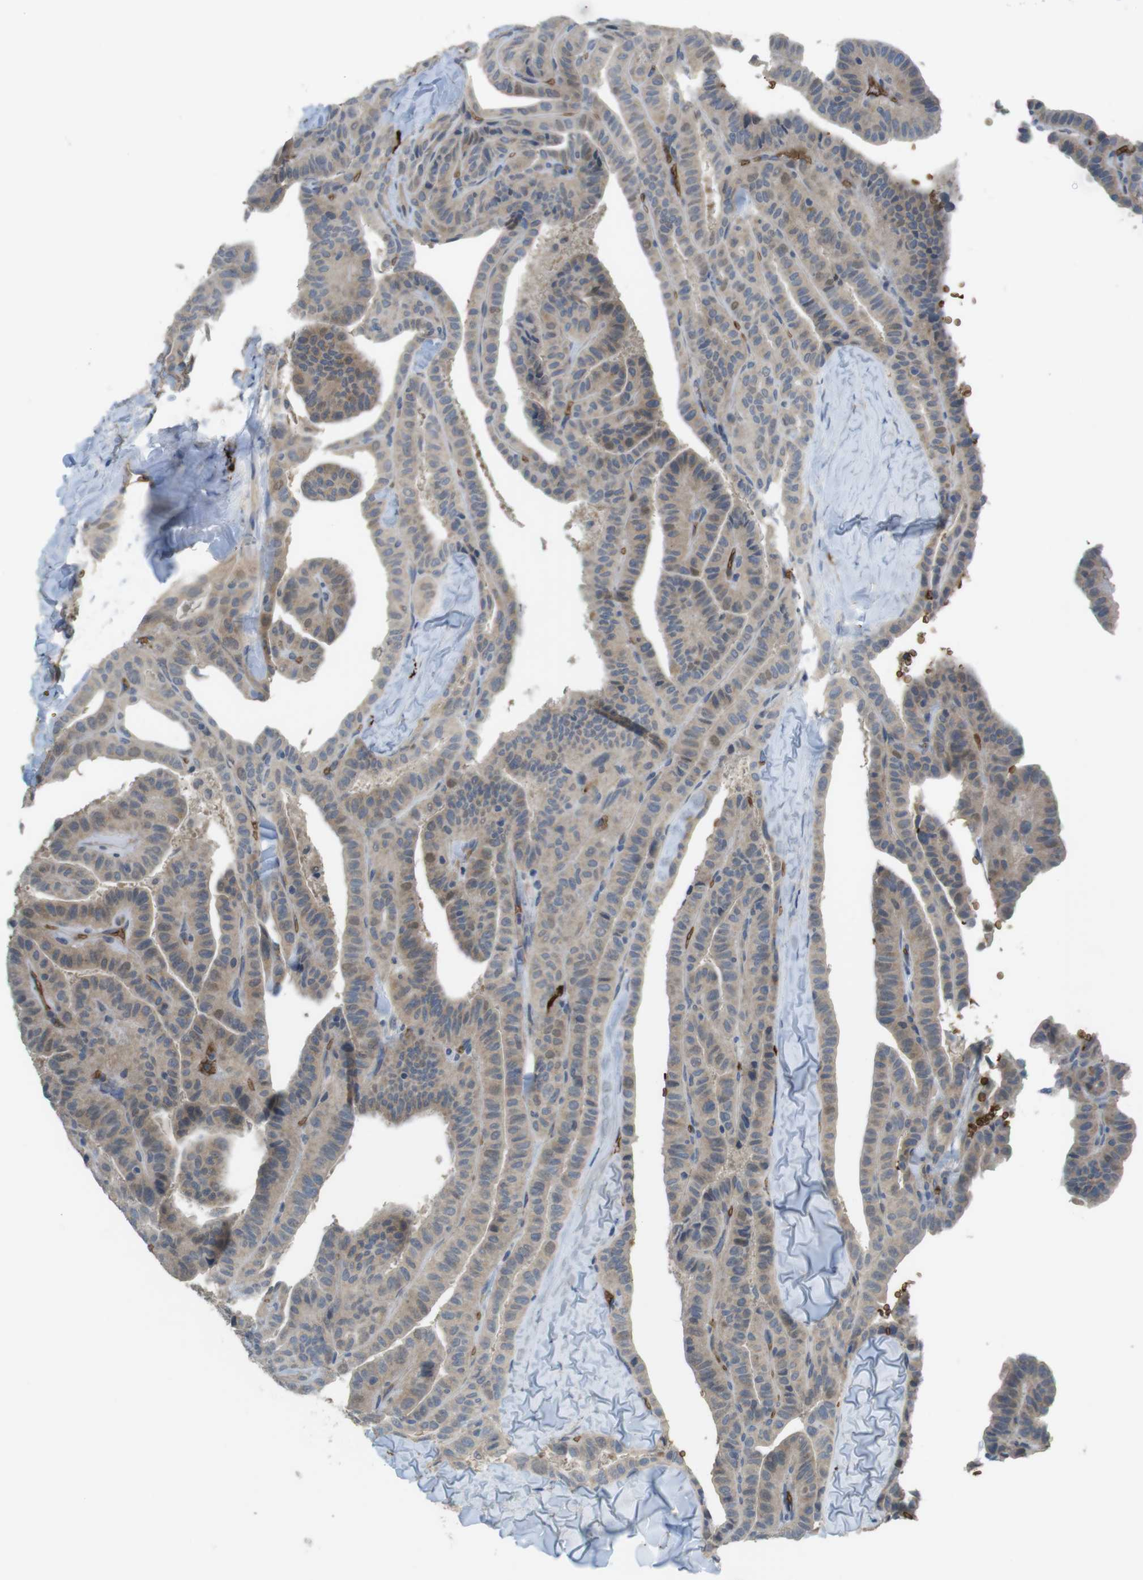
{"staining": {"intensity": "weak", "quantity": ">75%", "location": "cytoplasmic/membranous"}, "tissue": "thyroid cancer", "cell_type": "Tumor cells", "image_type": "cancer", "snomed": [{"axis": "morphology", "description": "Papillary adenocarcinoma, NOS"}, {"axis": "topography", "description": "Thyroid gland"}], "caption": "Thyroid cancer (papillary adenocarcinoma) tissue shows weak cytoplasmic/membranous positivity in approximately >75% of tumor cells, visualized by immunohistochemistry.", "gene": "GYPA", "patient": {"sex": "male", "age": 77}}